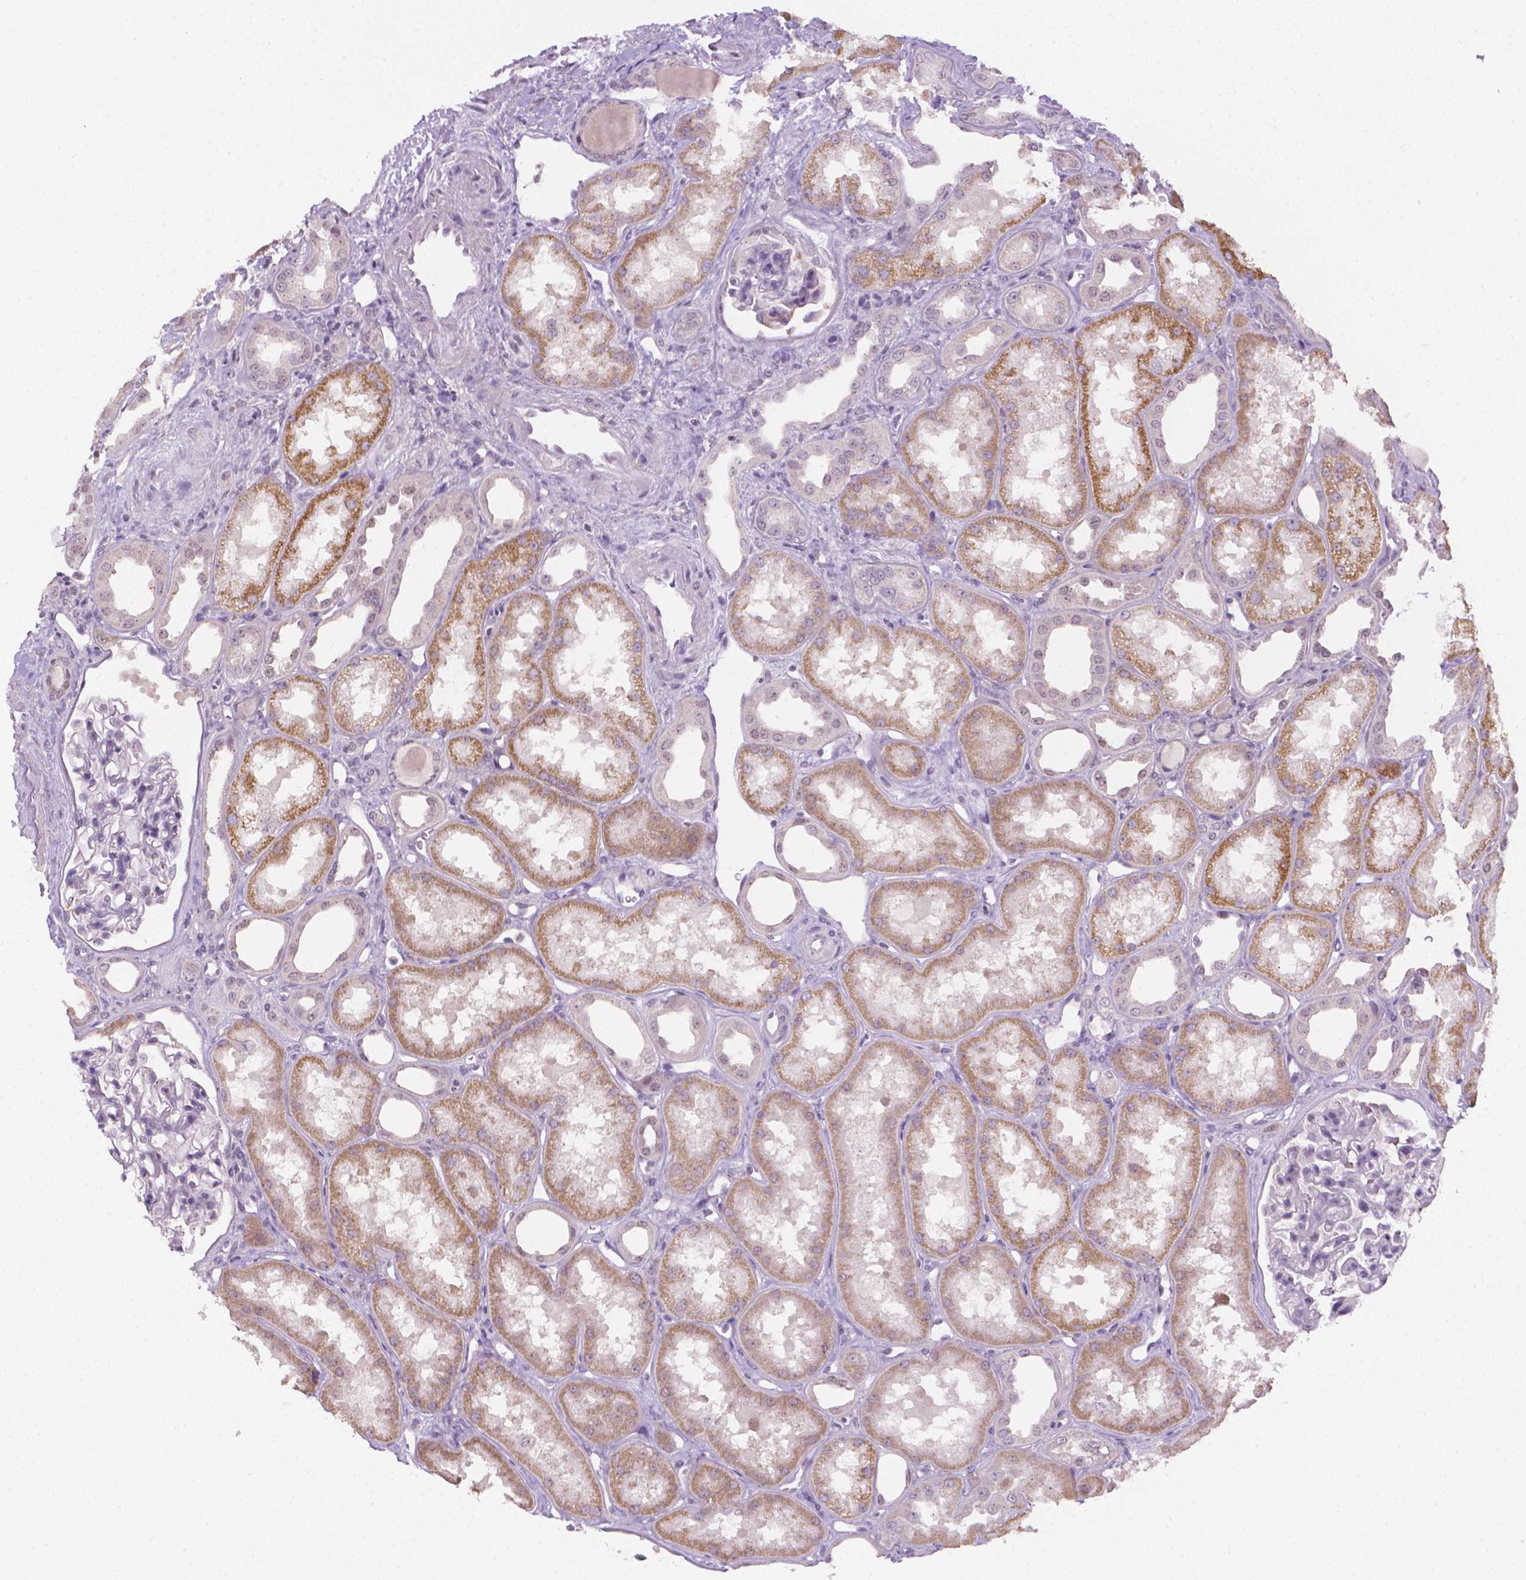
{"staining": {"intensity": "negative", "quantity": "none", "location": "none"}, "tissue": "kidney", "cell_type": "Cells in glomeruli", "image_type": "normal", "snomed": [{"axis": "morphology", "description": "Normal tissue, NOS"}, {"axis": "topography", "description": "Kidney"}], "caption": "IHC micrograph of benign kidney: human kidney stained with DAB shows no significant protein positivity in cells in glomeruli.", "gene": "NCAN", "patient": {"sex": "male", "age": 61}}